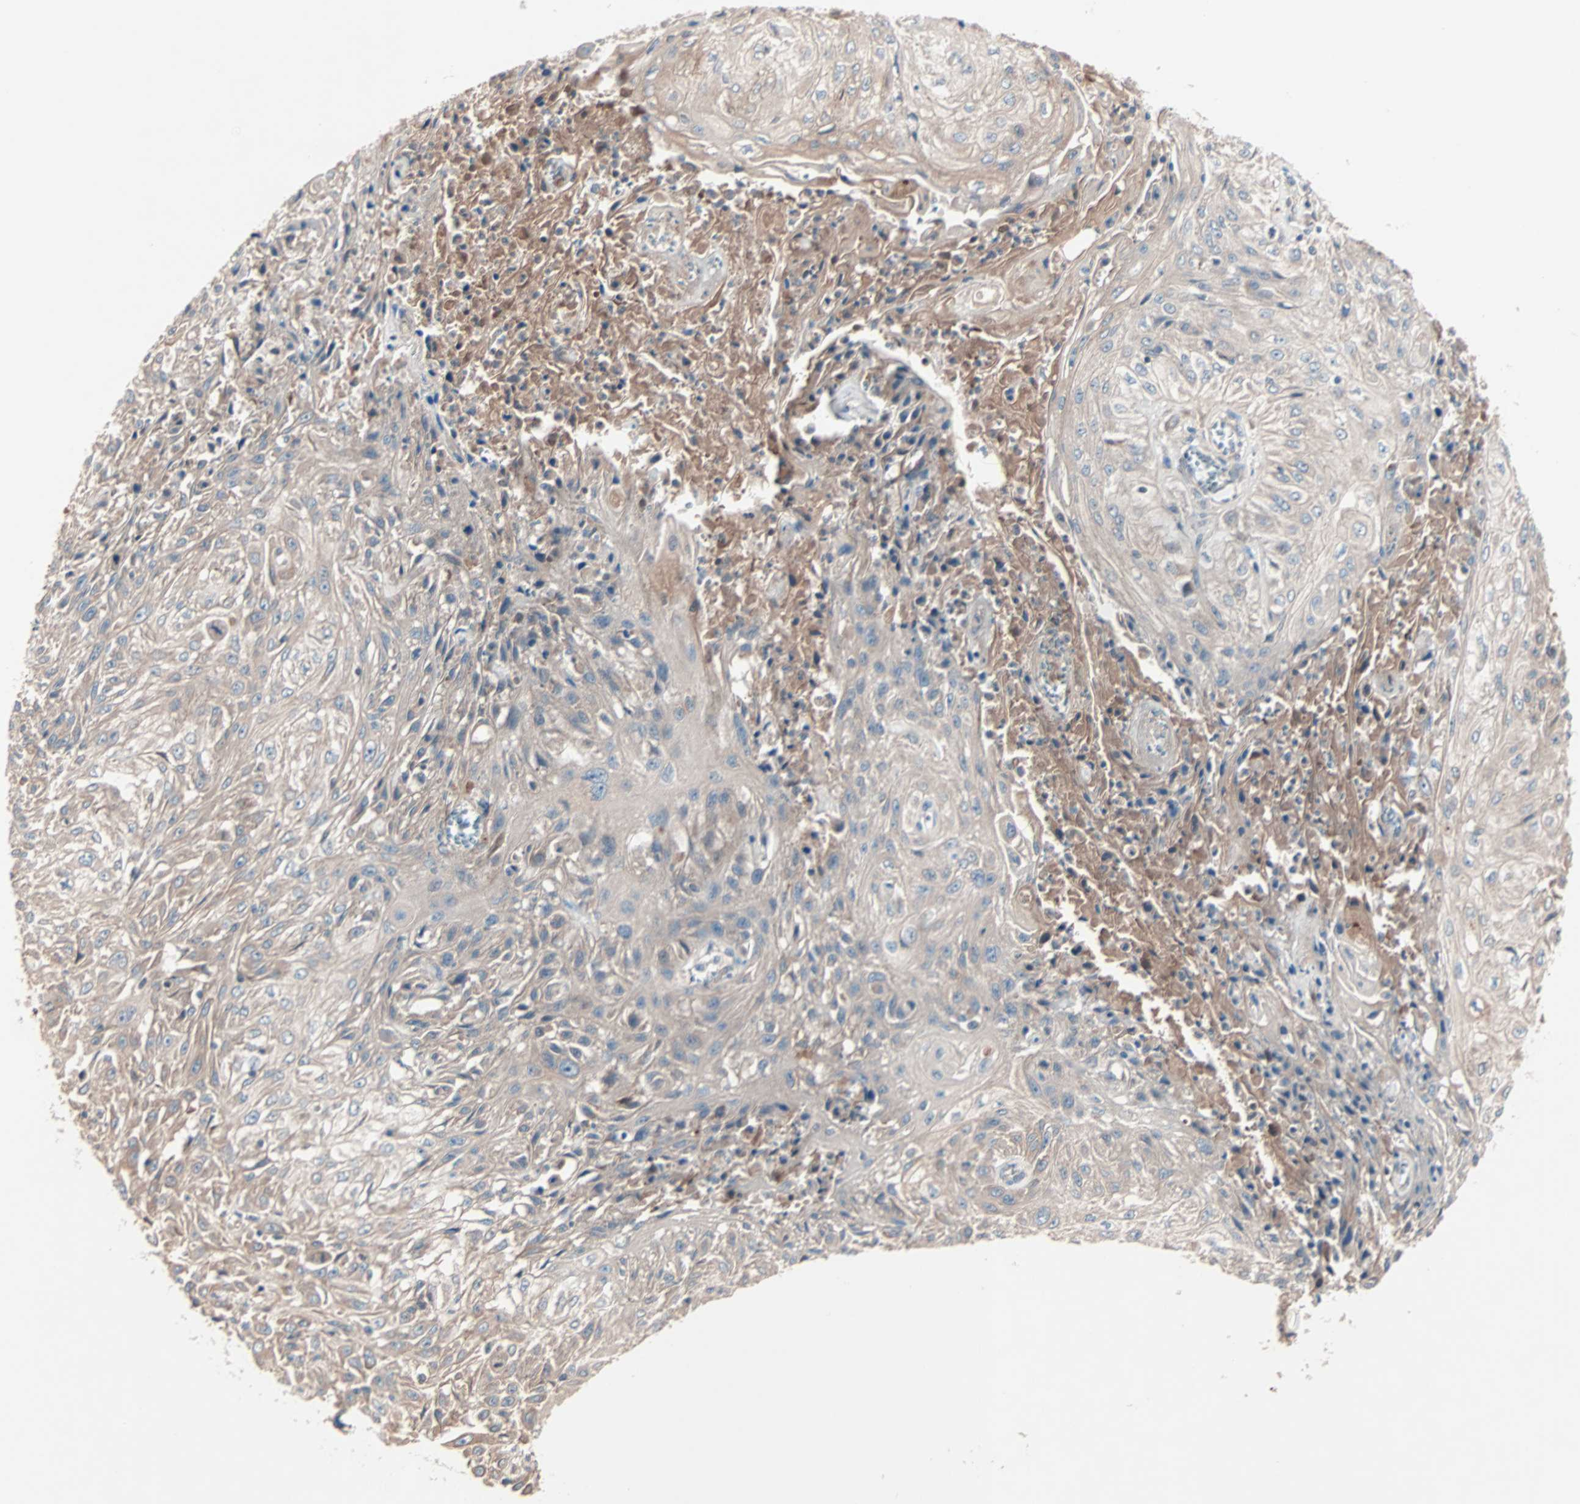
{"staining": {"intensity": "weak", "quantity": "25%-75%", "location": "cytoplasmic/membranous"}, "tissue": "skin cancer", "cell_type": "Tumor cells", "image_type": "cancer", "snomed": [{"axis": "morphology", "description": "Squamous cell carcinoma, NOS"}, {"axis": "morphology", "description": "Squamous cell carcinoma, metastatic, NOS"}, {"axis": "topography", "description": "Skin"}, {"axis": "topography", "description": "Lymph node"}], "caption": "Immunohistochemistry (IHC) micrograph of neoplastic tissue: skin cancer (metastatic squamous cell carcinoma) stained using immunohistochemistry (IHC) demonstrates low levels of weak protein expression localized specifically in the cytoplasmic/membranous of tumor cells, appearing as a cytoplasmic/membranous brown color.", "gene": "CAD", "patient": {"sex": "male", "age": 75}}